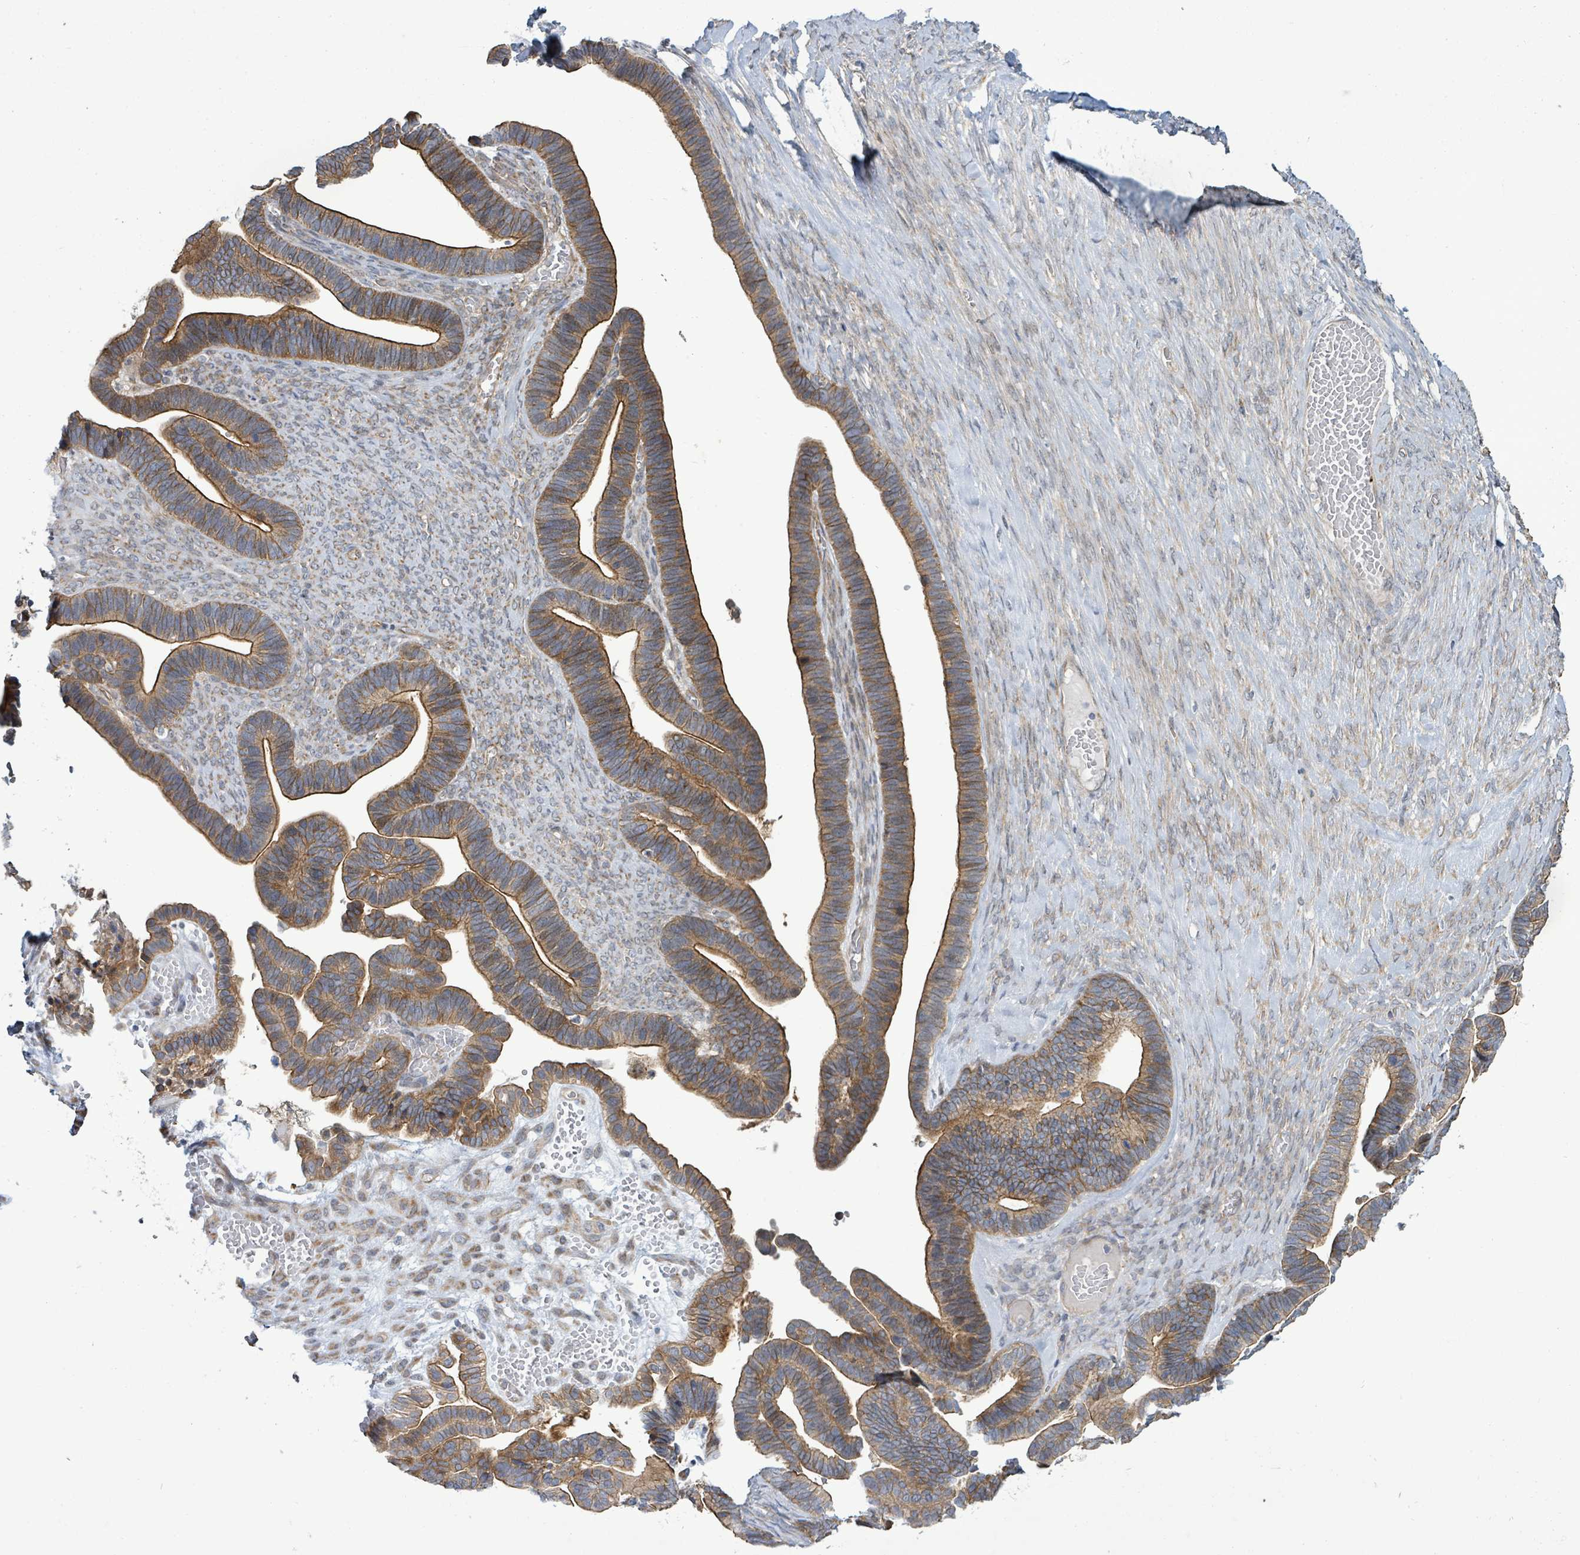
{"staining": {"intensity": "moderate", "quantity": ">75%", "location": "cytoplasmic/membranous"}, "tissue": "ovarian cancer", "cell_type": "Tumor cells", "image_type": "cancer", "snomed": [{"axis": "morphology", "description": "Cystadenocarcinoma, serous, NOS"}, {"axis": "topography", "description": "Ovary"}], "caption": "Protein staining by immunohistochemistry shows moderate cytoplasmic/membranous expression in approximately >75% of tumor cells in ovarian serous cystadenocarcinoma. The protein of interest is stained brown, and the nuclei are stained in blue (DAB (3,3'-diaminobenzidine) IHC with brightfield microscopy, high magnification).", "gene": "KBTBD11", "patient": {"sex": "female", "age": 56}}